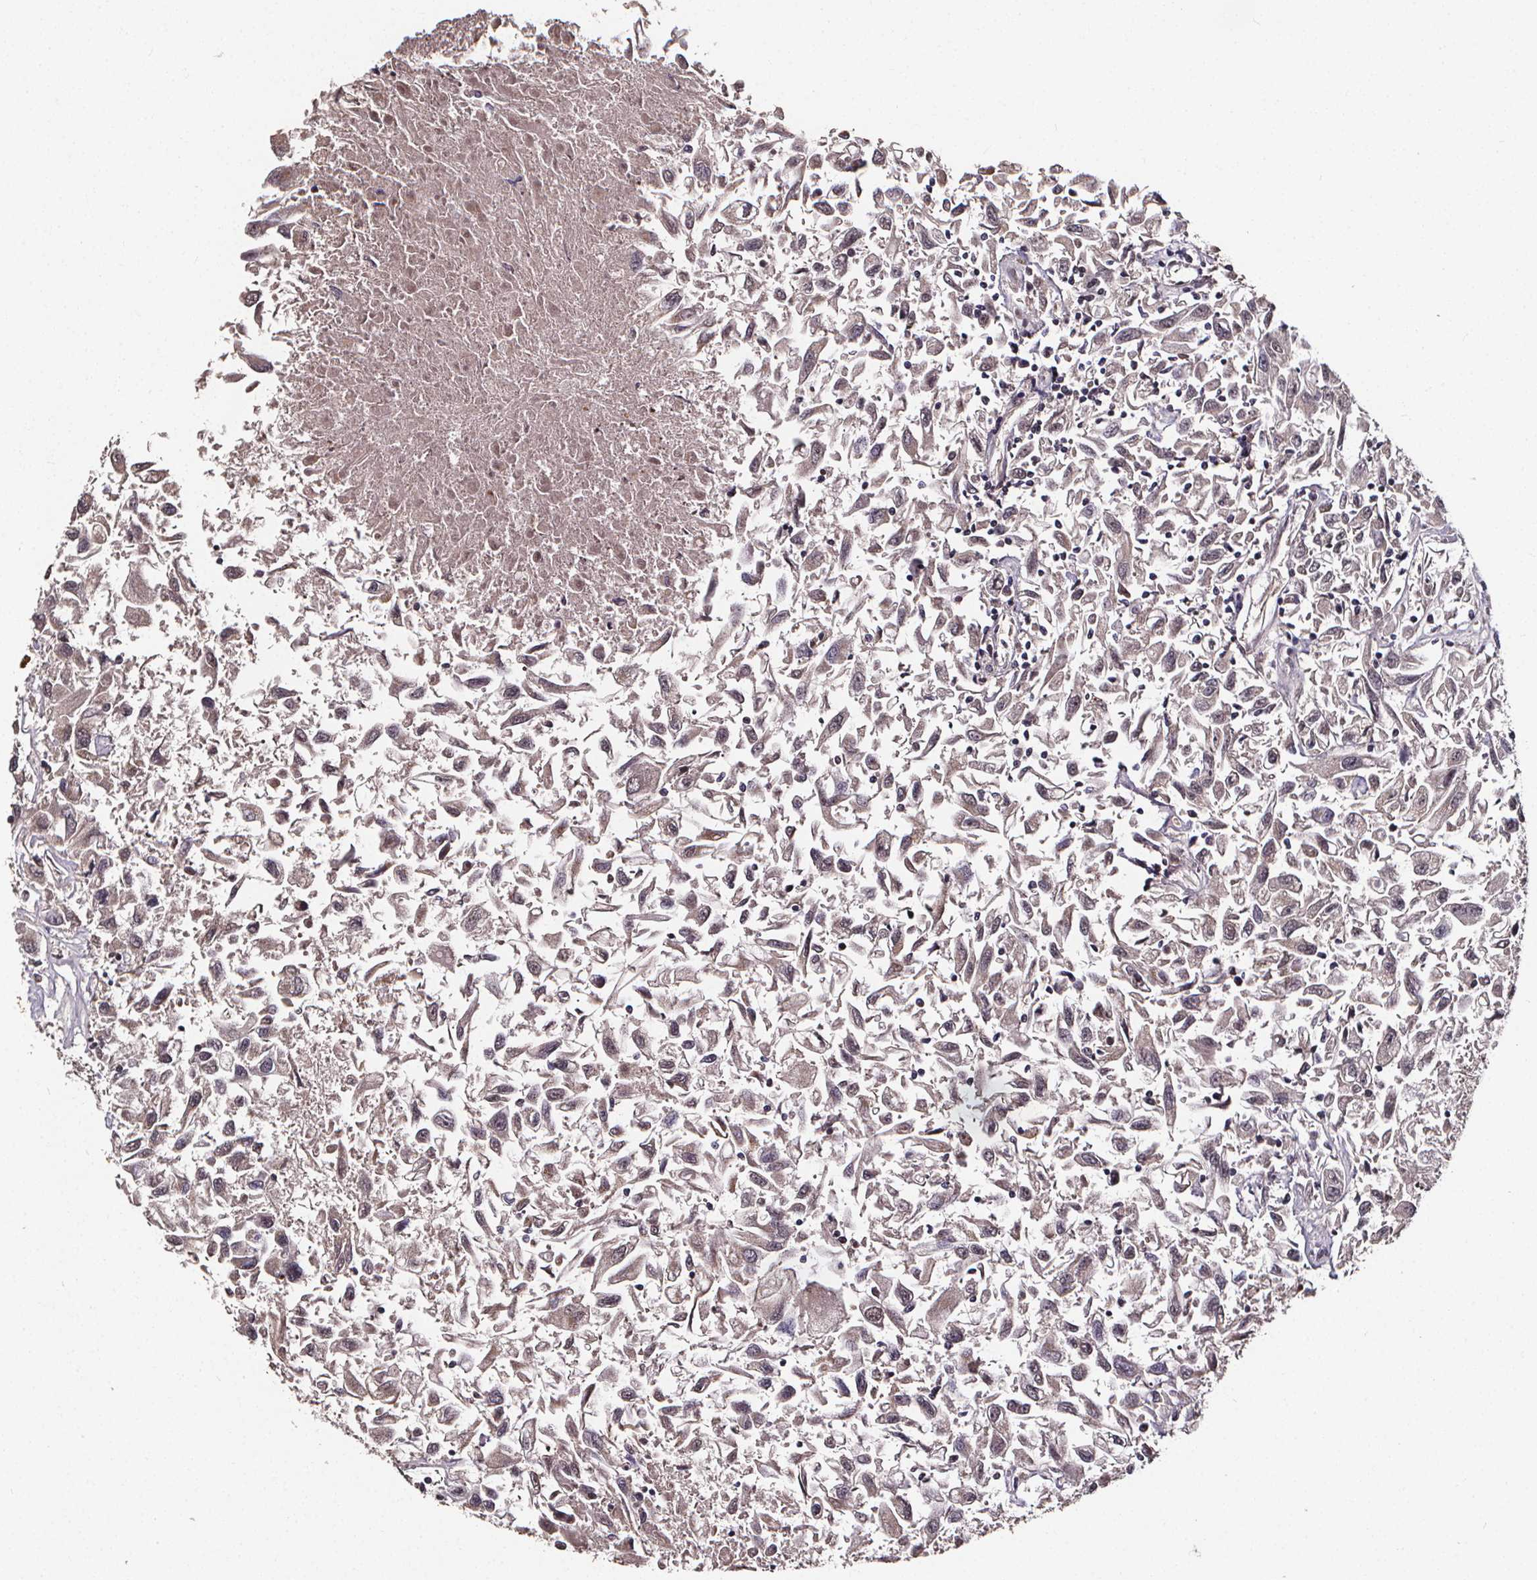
{"staining": {"intensity": "negative", "quantity": "none", "location": "none"}, "tissue": "renal cancer", "cell_type": "Tumor cells", "image_type": "cancer", "snomed": [{"axis": "morphology", "description": "Adenocarcinoma, NOS"}, {"axis": "topography", "description": "Kidney"}], "caption": "Immunohistochemistry histopathology image of neoplastic tissue: human renal adenocarcinoma stained with DAB (3,3'-diaminobenzidine) displays no significant protein staining in tumor cells. The staining was performed using DAB (3,3'-diaminobenzidine) to visualize the protein expression in brown, while the nuclei were stained in blue with hematoxylin (Magnification: 20x).", "gene": "SPAG8", "patient": {"sex": "female", "age": 76}}